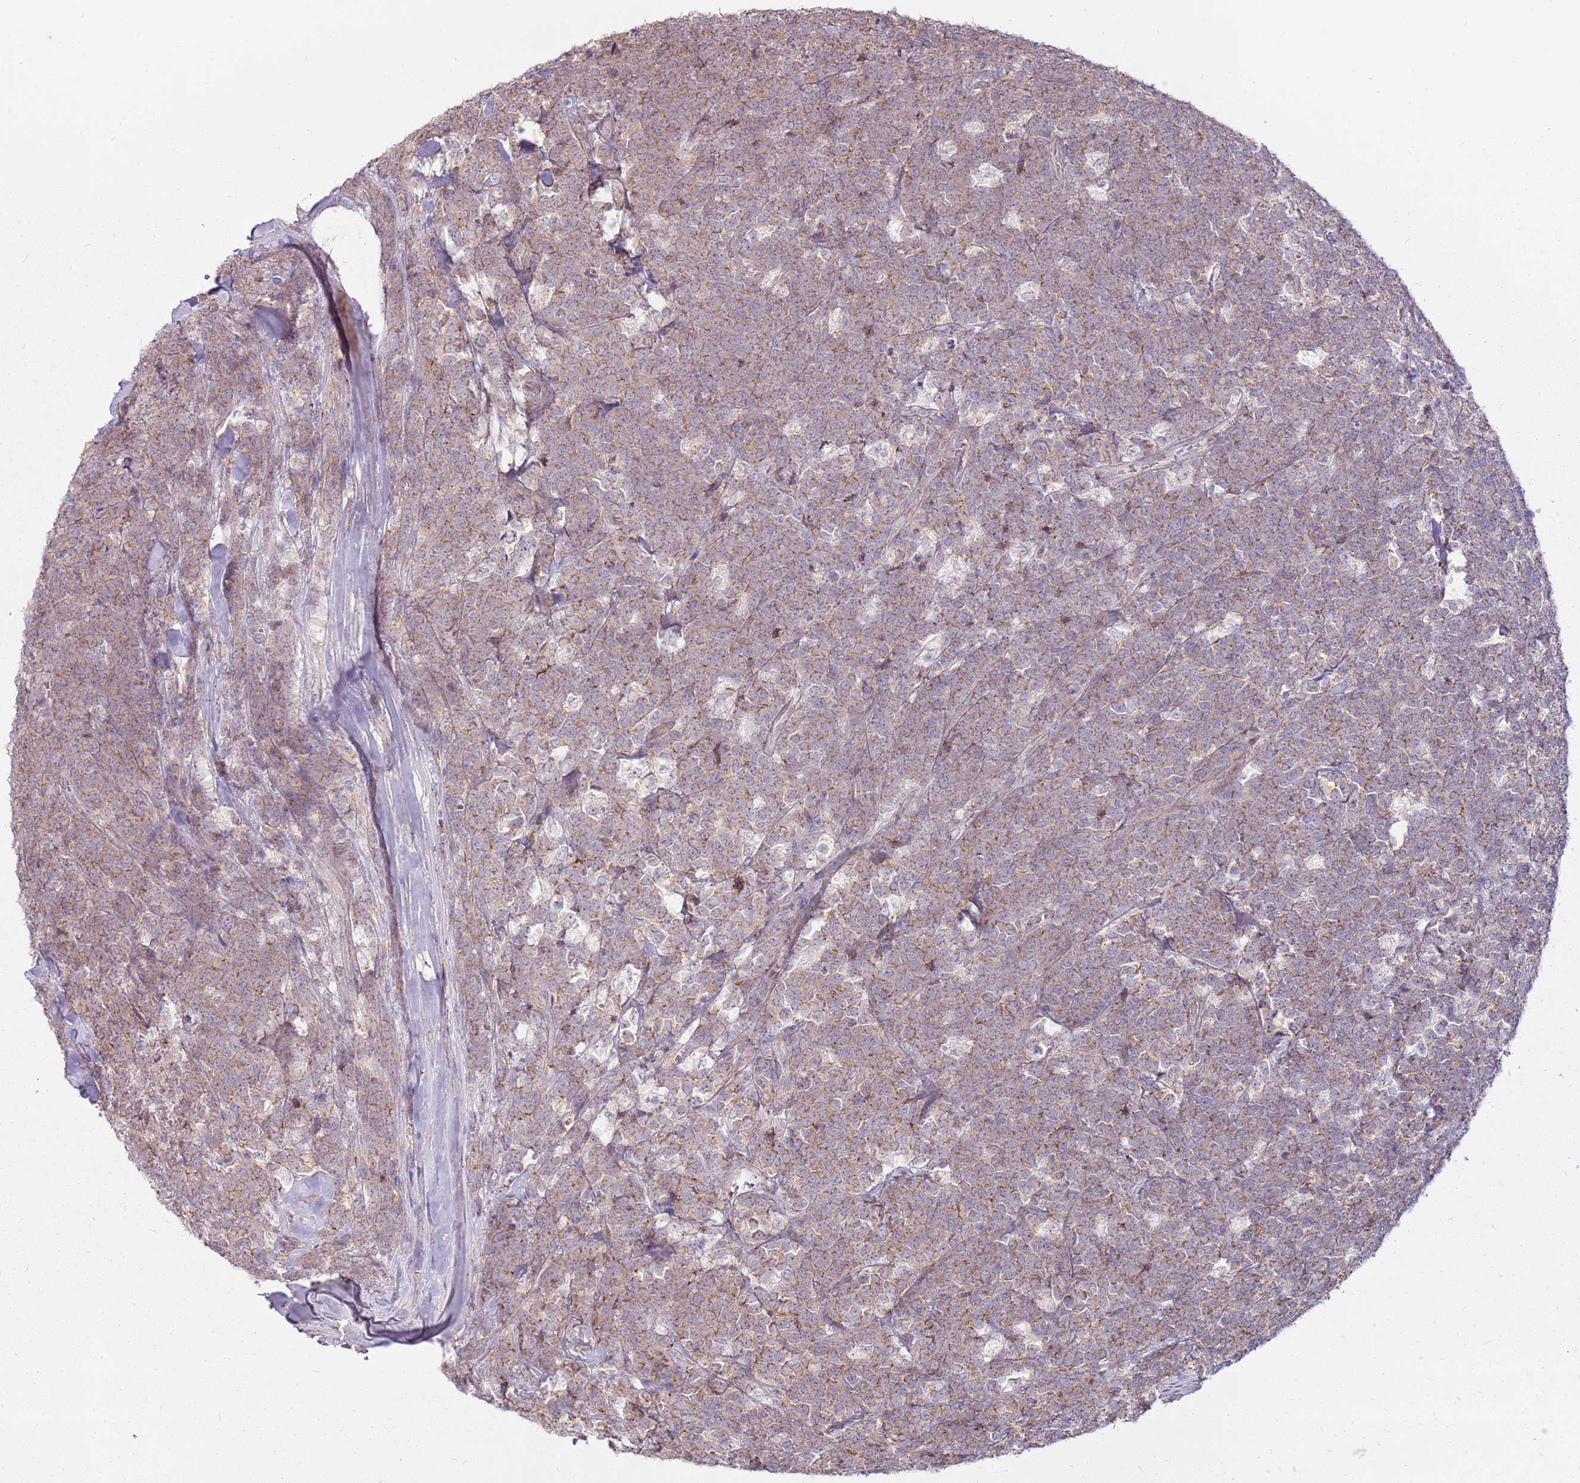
{"staining": {"intensity": "moderate", "quantity": "25%-75%", "location": "cytoplasmic/membranous"}, "tissue": "lymphoma", "cell_type": "Tumor cells", "image_type": "cancer", "snomed": [{"axis": "morphology", "description": "Malignant lymphoma, non-Hodgkin's type, High grade"}, {"axis": "topography", "description": "Small intestine"}, {"axis": "topography", "description": "Colon"}], "caption": "Immunohistochemical staining of malignant lymphoma, non-Hodgkin's type (high-grade) demonstrates moderate cytoplasmic/membranous protein positivity in approximately 25%-75% of tumor cells.", "gene": "SPATA31D1", "patient": {"sex": "male", "age": 8}}